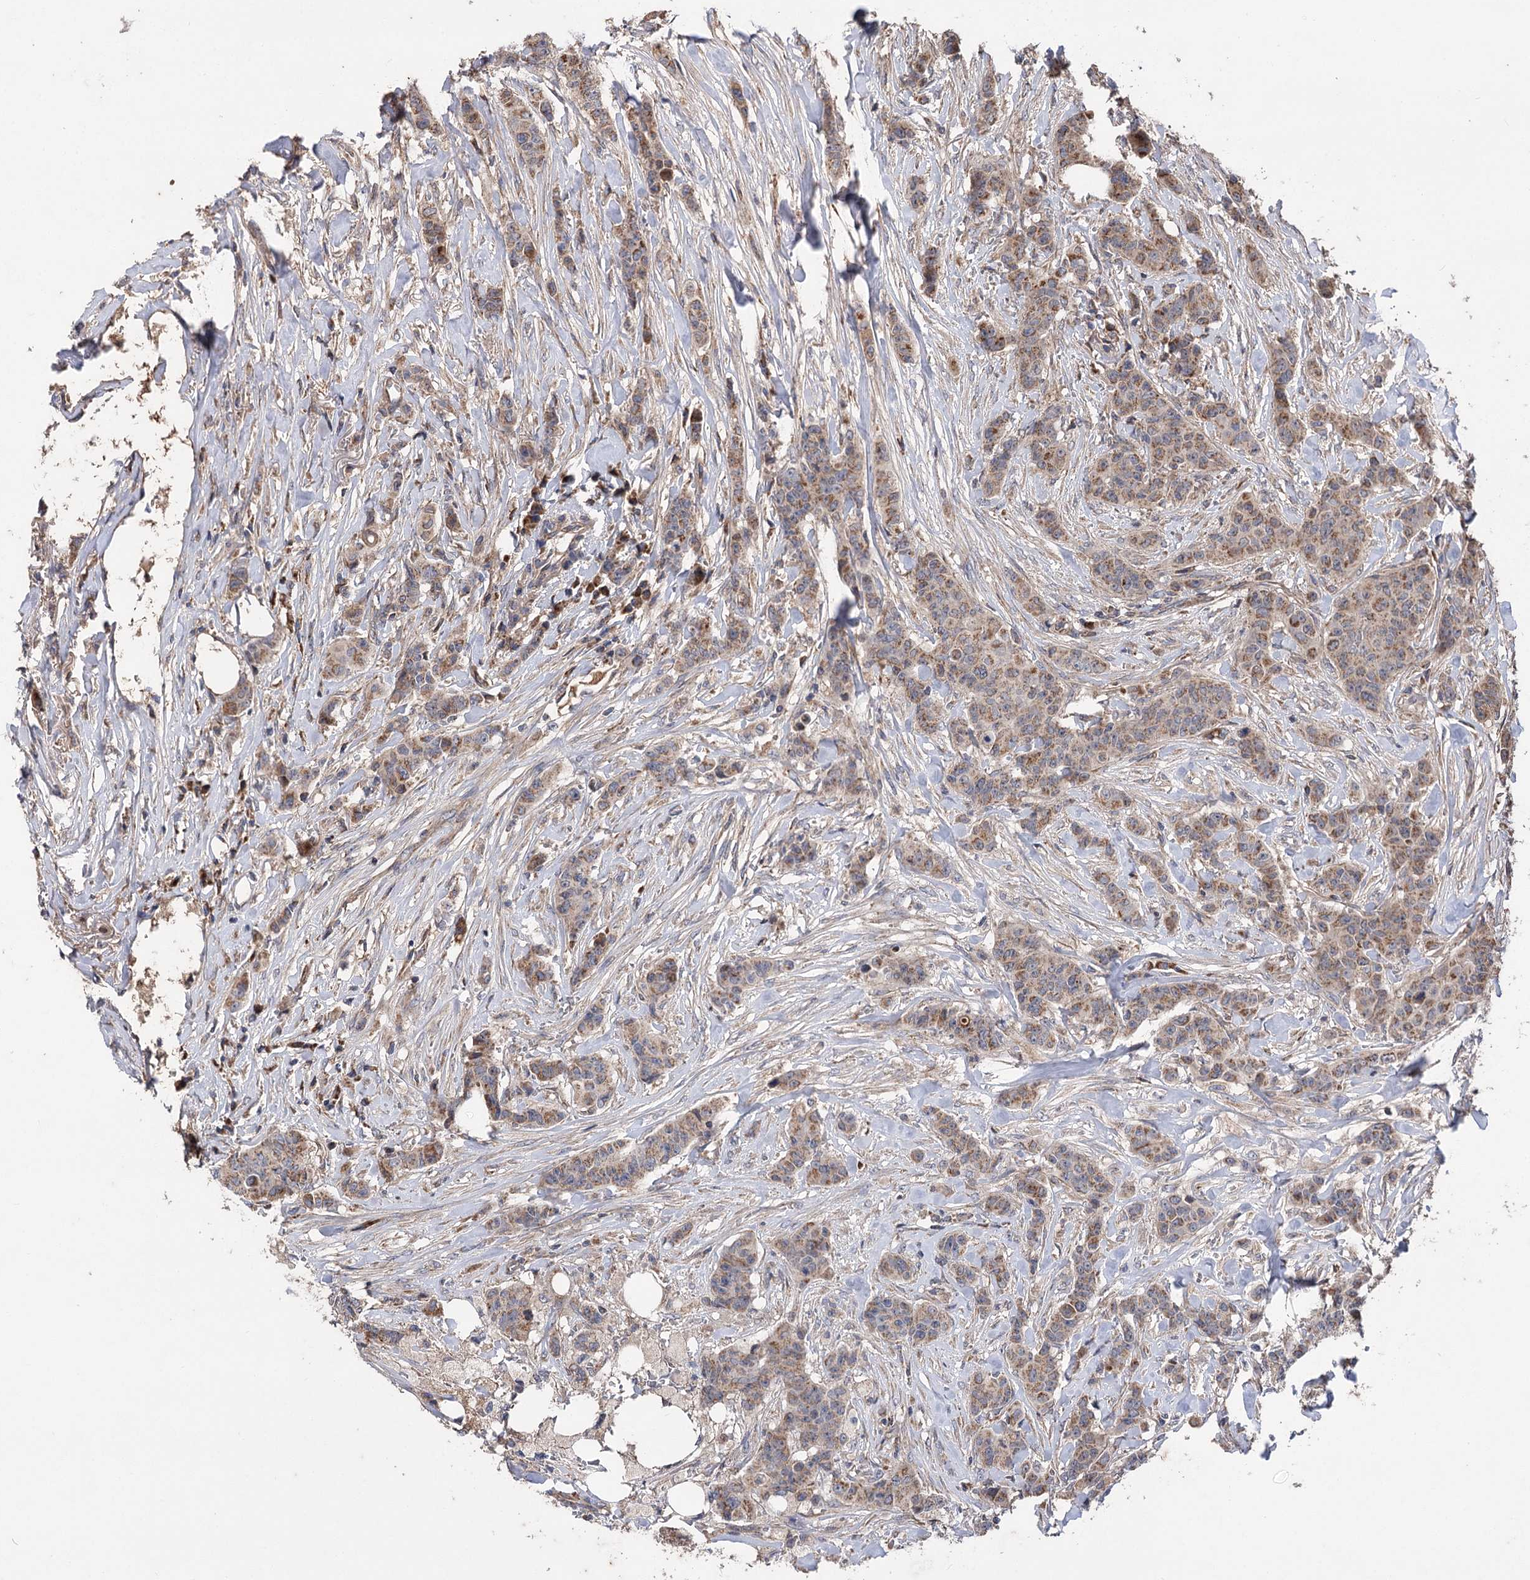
{"staining": {"intensity": "moderate", "quantity": ">75%", "location": "cytoplasmic/membranous"}, "tissue": "breast cancer", "cell_type": "Tumor cells", "image_type": "cancer", "snomed": [{"axis": "morphology", "description": "Duct carcinoma"}, {"axis": "topography", "description": "Breast"}], "caption": "Breast cancer (infiltrating ductal carcinoma) stained with DAB IHC displays medium levels of moderate cytoplasmic/membranous expression in approximately >75% of tumor cells. (DAB (3,3'-diaminobenzidine) IHC with brightfield microscopy, high magnification).", "gene": "RASSF3", "patient": {"sex": "female", "age": 40}}